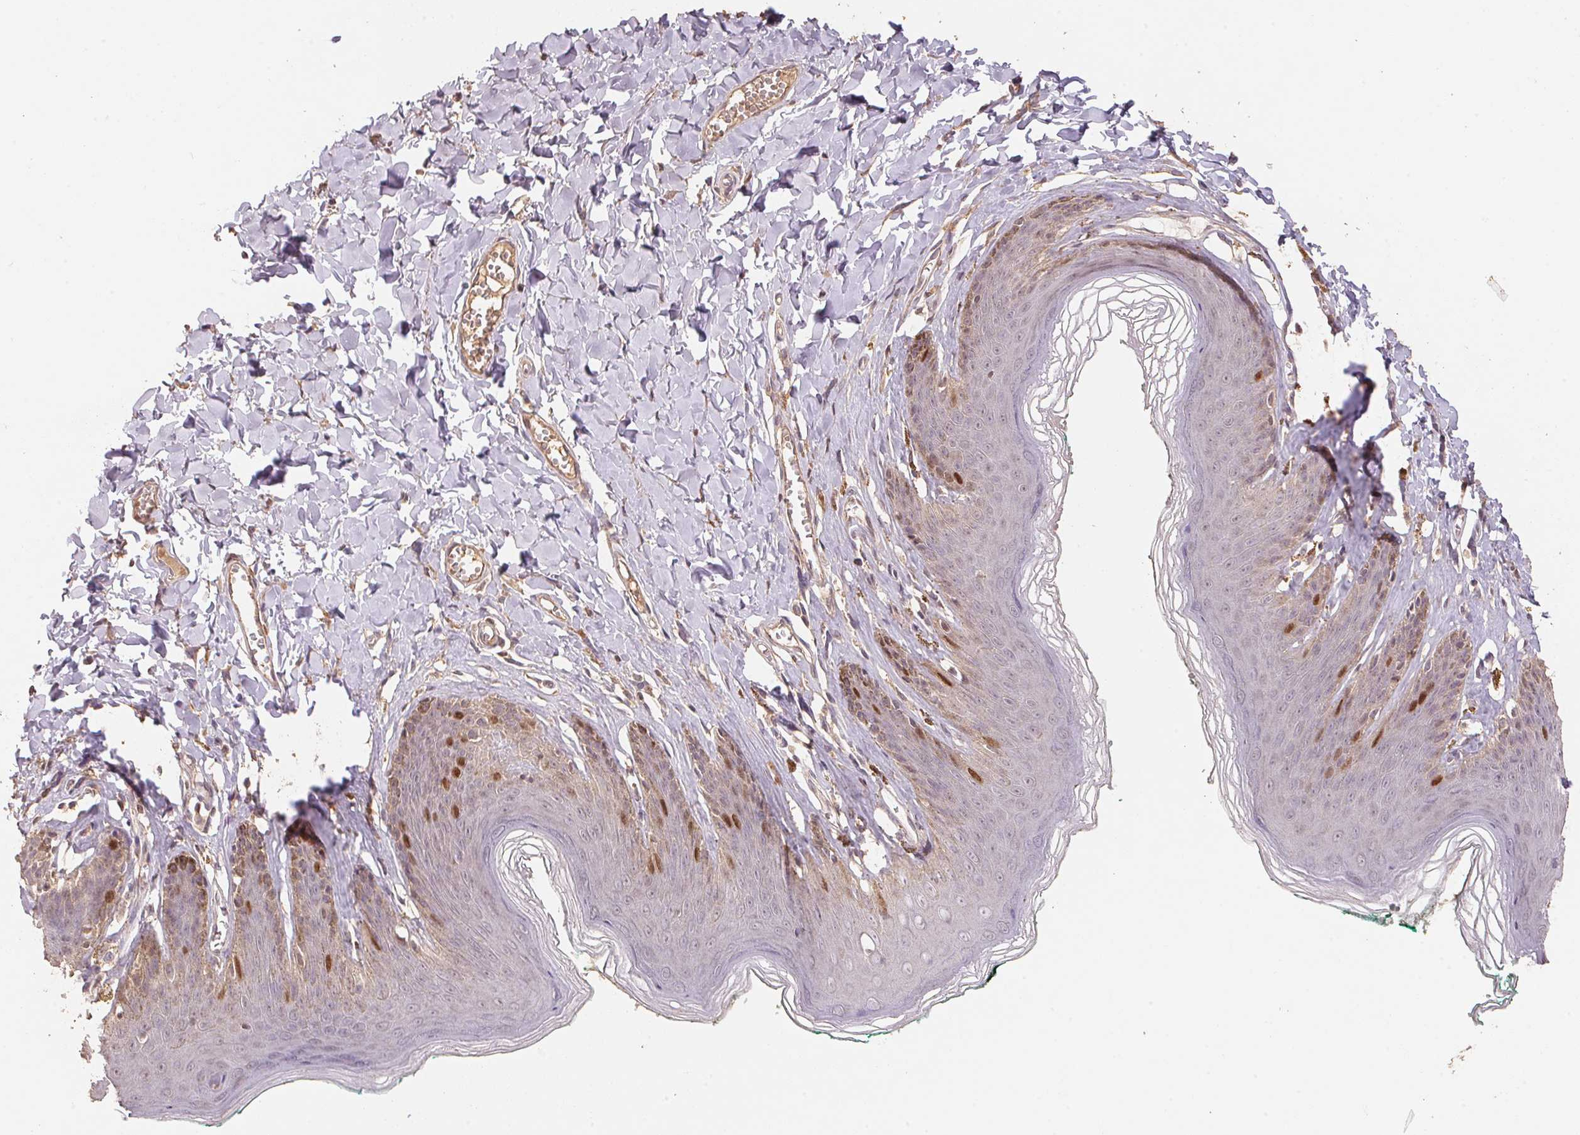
{"staining": {"intensity": "strong", "quantity": "<25%", "location": "nuclear"}, "tissue": "skin", "cell_type": "Epidermal cells", "image_type": "normal", "snomed": [{"axis": "morphology", "description": "Normal tissue, NOS"}, {"axis": "topography", "description": "Vulva"}, {"axis": "topography", "description": "Peripheral nerve tissue"}], "caption": "Human skin stained for a protein (brown) displays strong nuclear positive positivity in about <25% of epidermal cells.", "gene": "CENPF", "patient": {"sex": "female", "age": 66}}